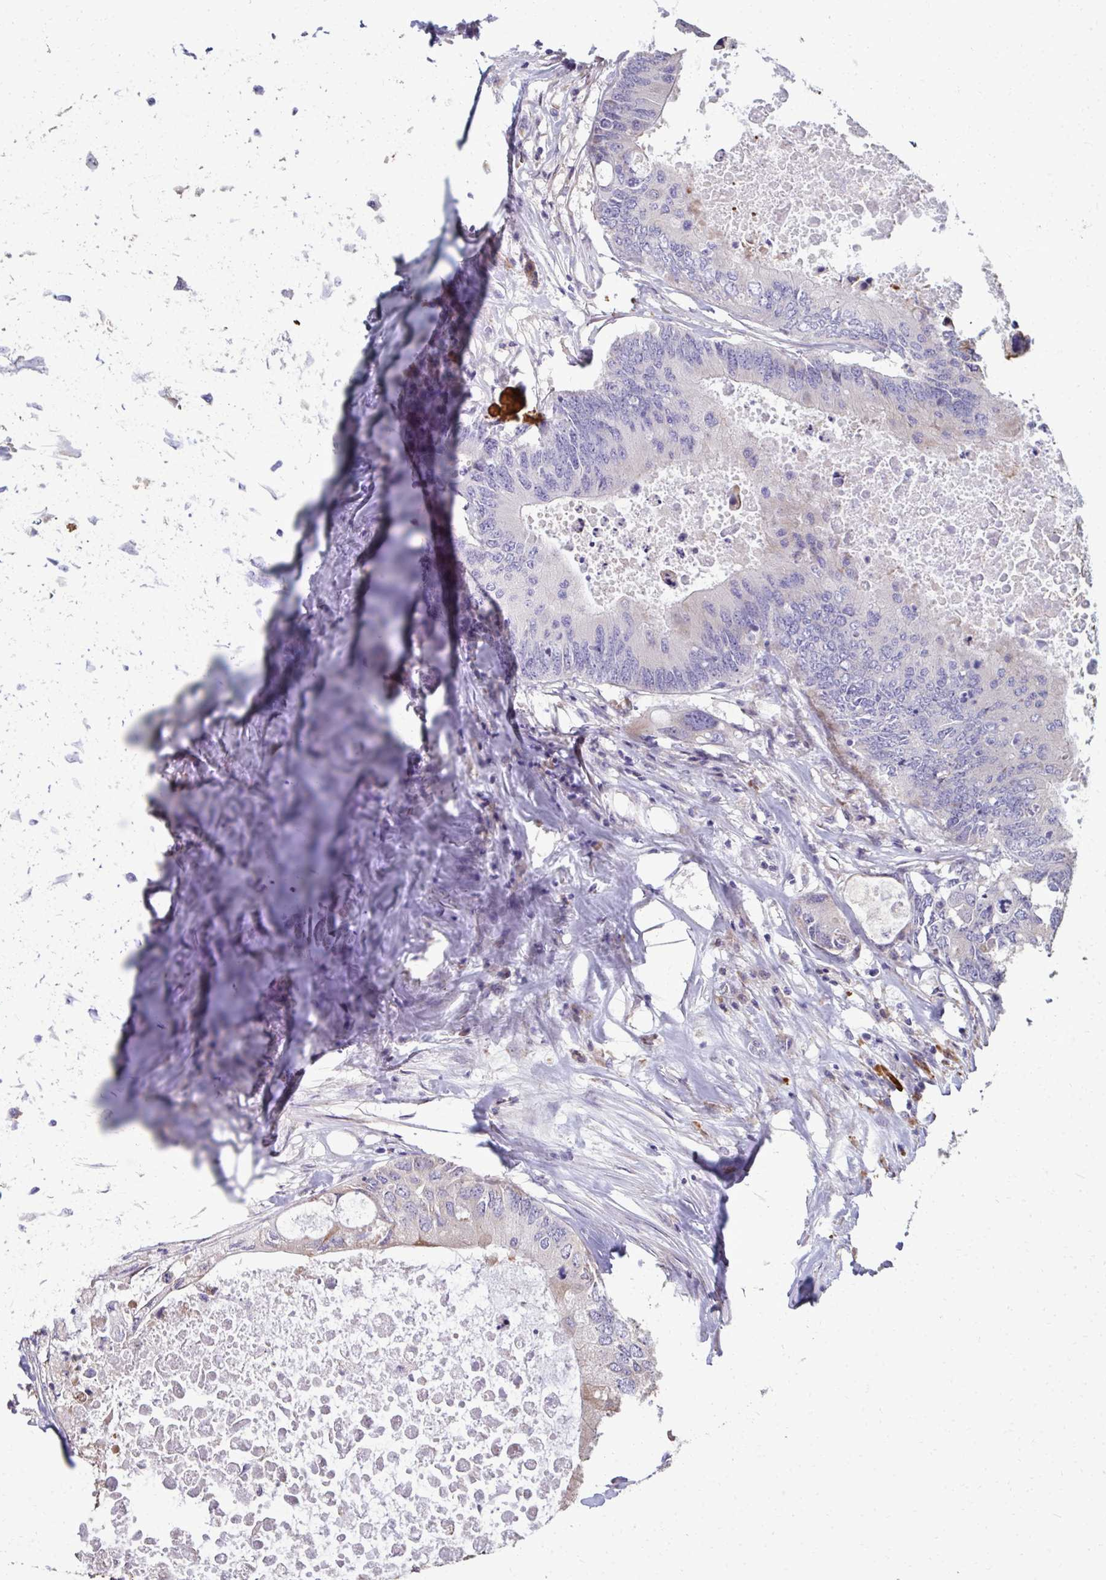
{"staining": {"intensity": "negative", "quantity": "none", "location": "none"}, "tissue": "colorectal cancer", "cell_type": "Tumor cells", "image_type": "cancer", "snomed": [{"axis": "morphology", "description": "Adenocarcinoma, NOS"}, {"axis": "topography", "description": "Colon"}], "caption": "Immunohistochemistry (IHC) of colorectal adenocarcinoma displays no positivity in tumor cells.", "gene": "FIBCD1", "patient": {"sex": "male", "age": 71}}